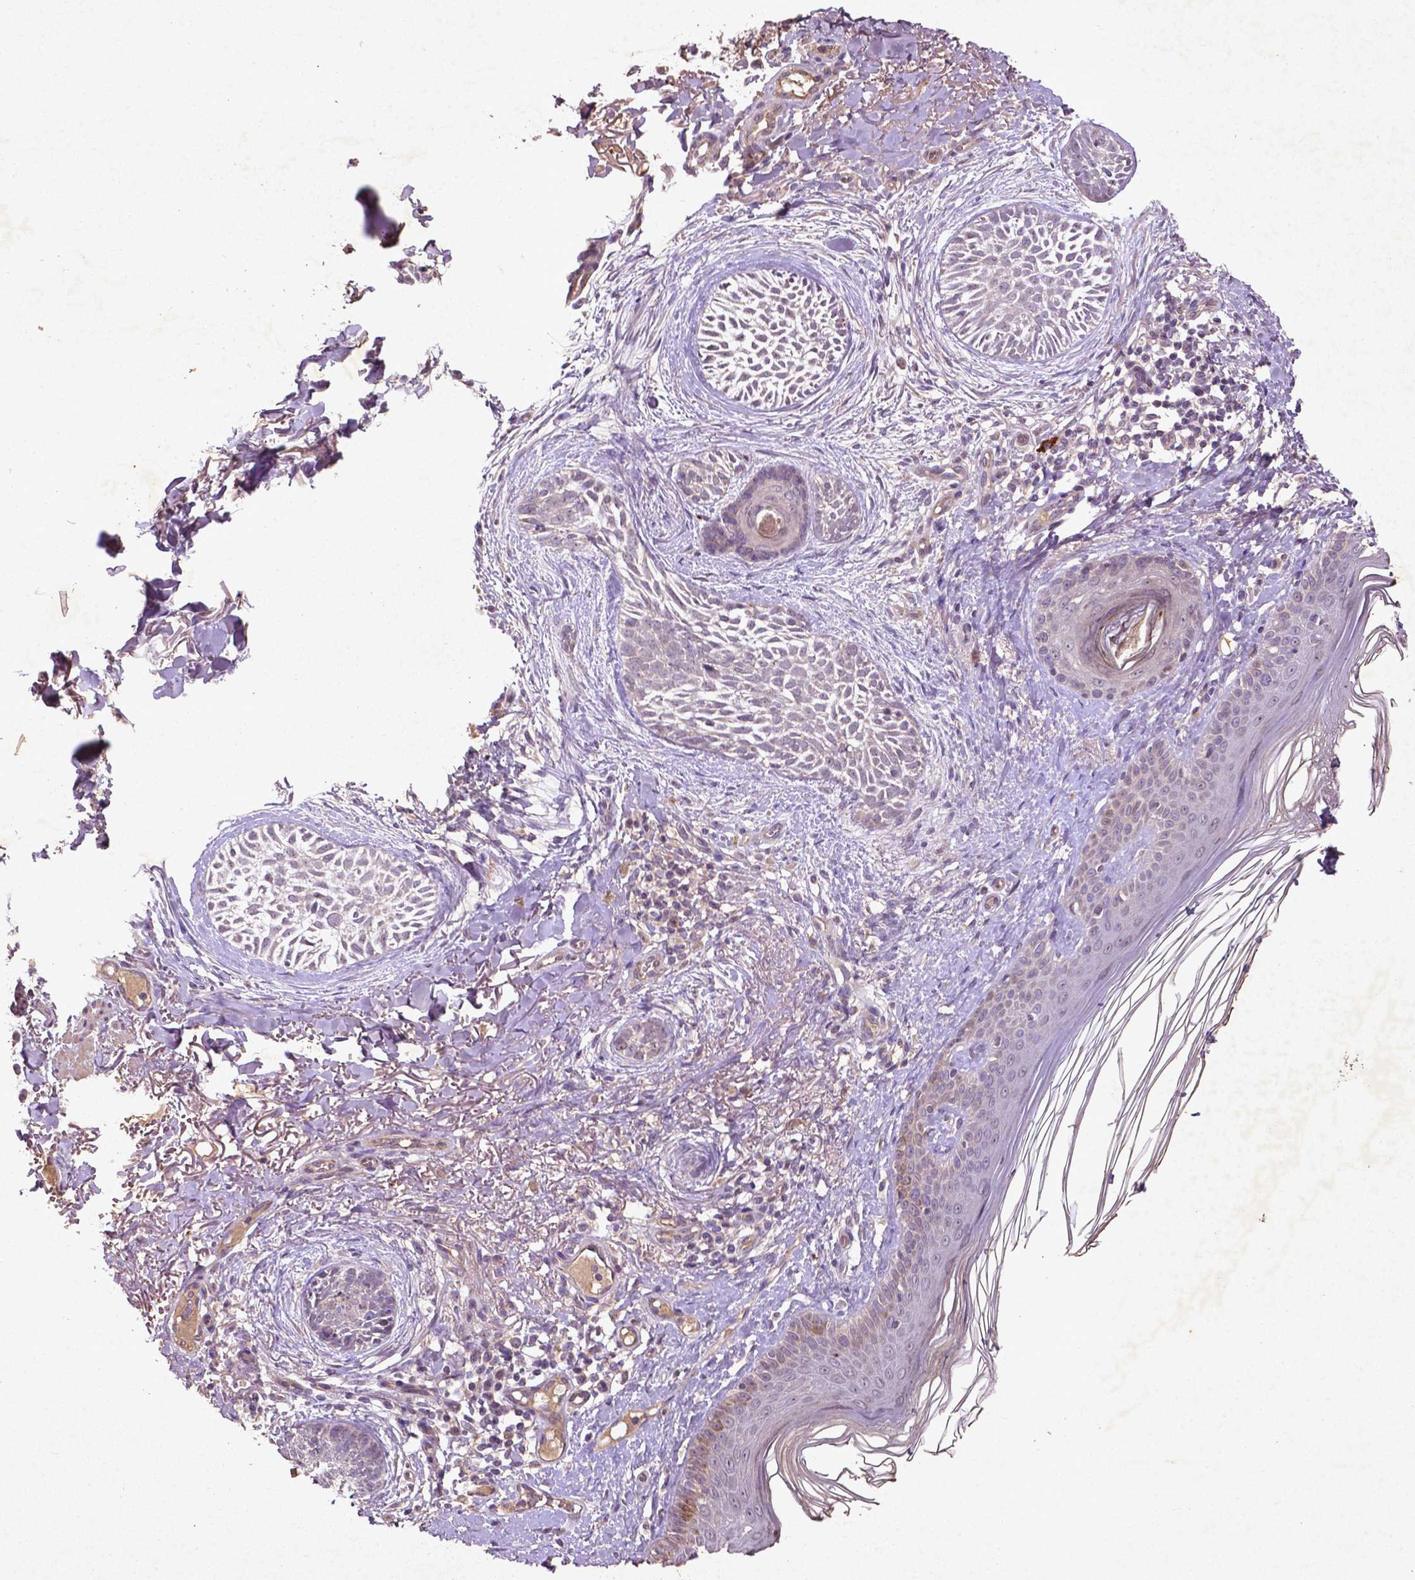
{"staining": {"intensity": "negative", "quantity": "none", "location": "none"}, "tissue": "skin cancer", "cell_type": "Tumor cells", "image_type": "cancer", "snomed": [{"axis": "morphology", "description": "Basal cell carcinoma"}, {"axis": "topography", "description": "Skin"}], "caption": "Micrograph shows no significant protein staining in tumor cells of skin cancer (basal cell carcinoma).", "gene": "COQ2", "patient": {"sex": "female", "age": 68}}